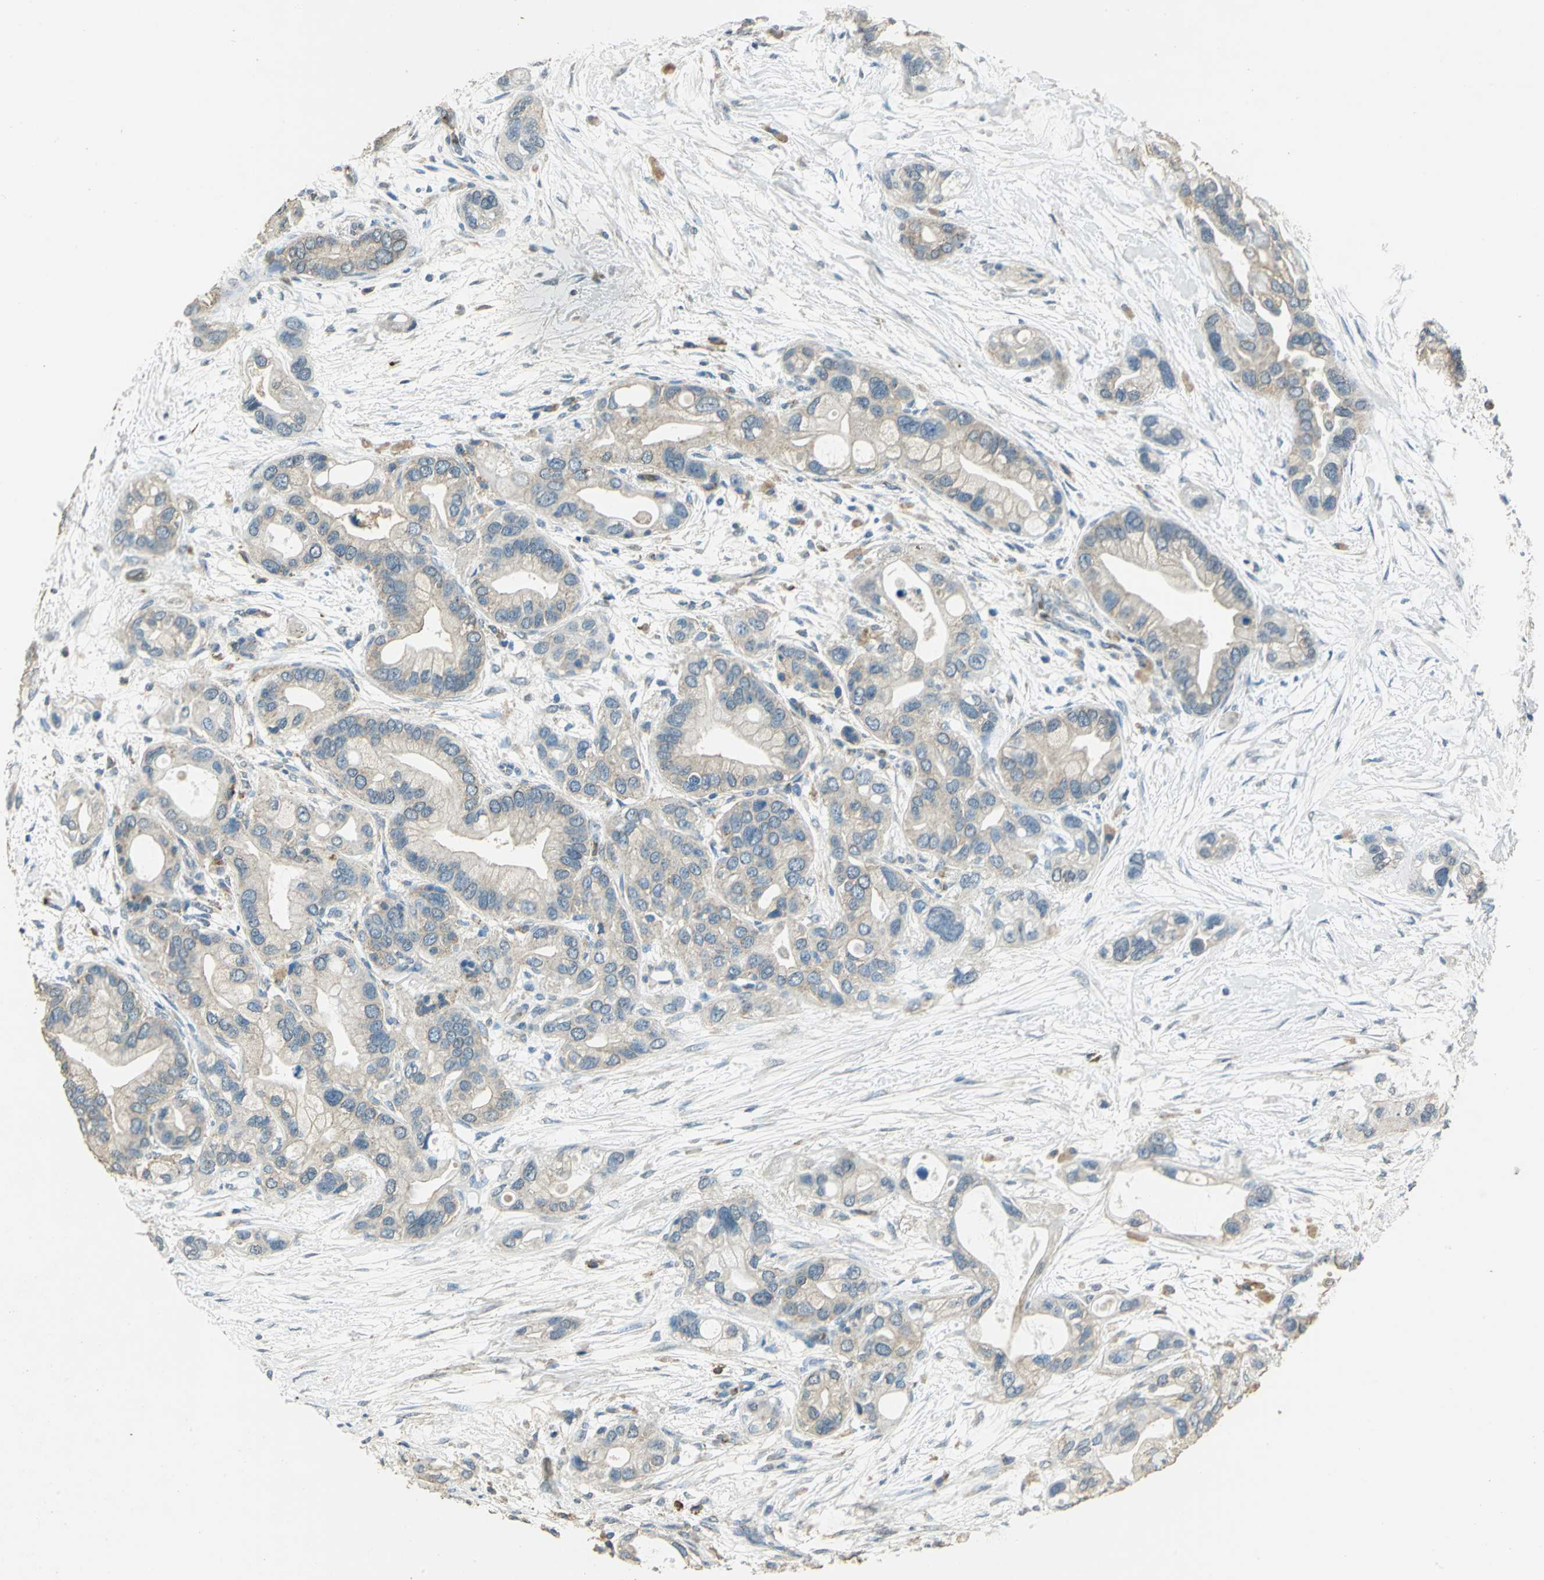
{"staining": {"intensity": "weak", "quantity": "25%-75%", "location": "cytoplasmic/membranous"}, "tissue": "pancreatic cancer", "cell_type": "Tumor cells", "image_type": "cancer", "snomed": [{"axis": "morphology", "description": "Adenocarcinoma, NOS"}, {"axis": "topography", "description": "Pancreas"}], "caption": "Immunohistochemistry of pancreatic adenocarcinoma exhibits low levels of weak cytoplasmic/membranous staining in about 25%-75% of tumor cells.", "gene": "TRAPPC2", "patient": {"sex": "female", "age": 77}}